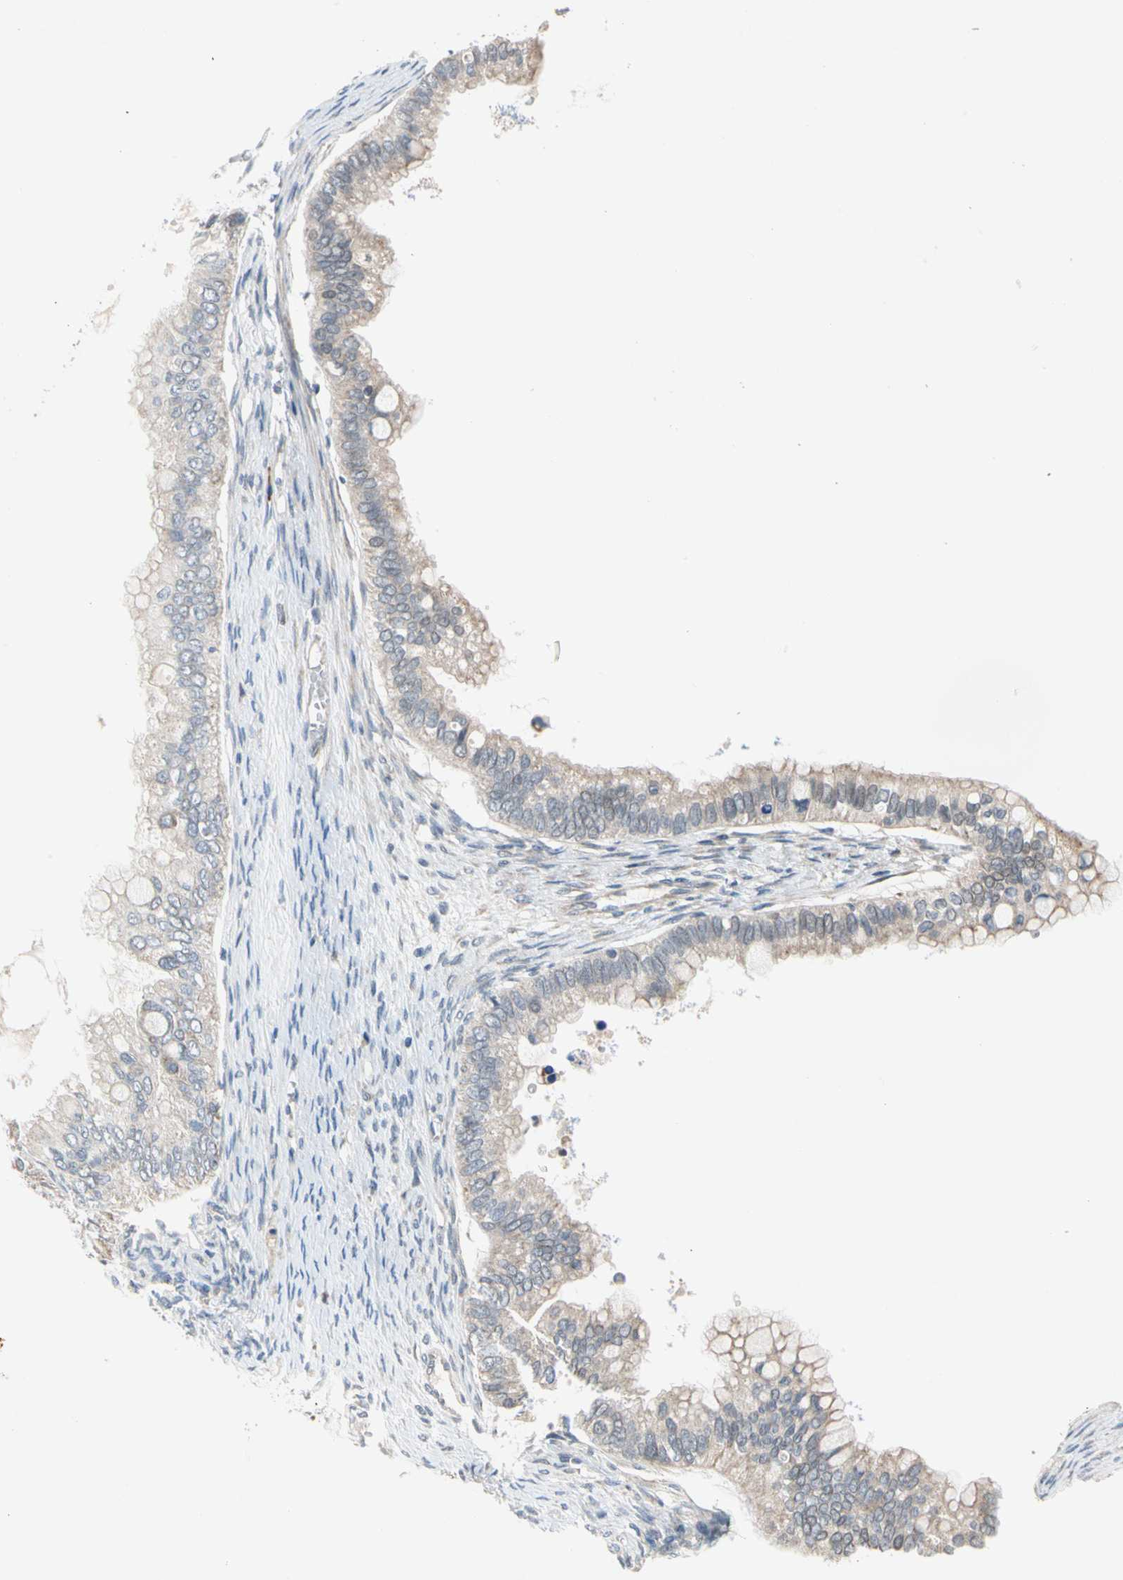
{"staining": {"intensity": "weak", "quantity": ">75%", "location": "cytoplasmic/membranous"}, "tissue": "ovarian cancer", "cell_type": "Tumor cells", "image_type": "cancer", "snomed": [{"axis": "morphology", "description": "Cystadenocarcinoma, mucinous, NOS"}, {"axis": "topography", "description": "Ovary"}], "caption": "DAB (3,3'-diaminobenzidine) immunohistochemical staining of ovarian cancer exhibits weak cytoplasmic/membranous protein positivity in approximately >75% of tumor cells.", "gene": "MARK1", "patient": {"sex": "female", "age": 80}}